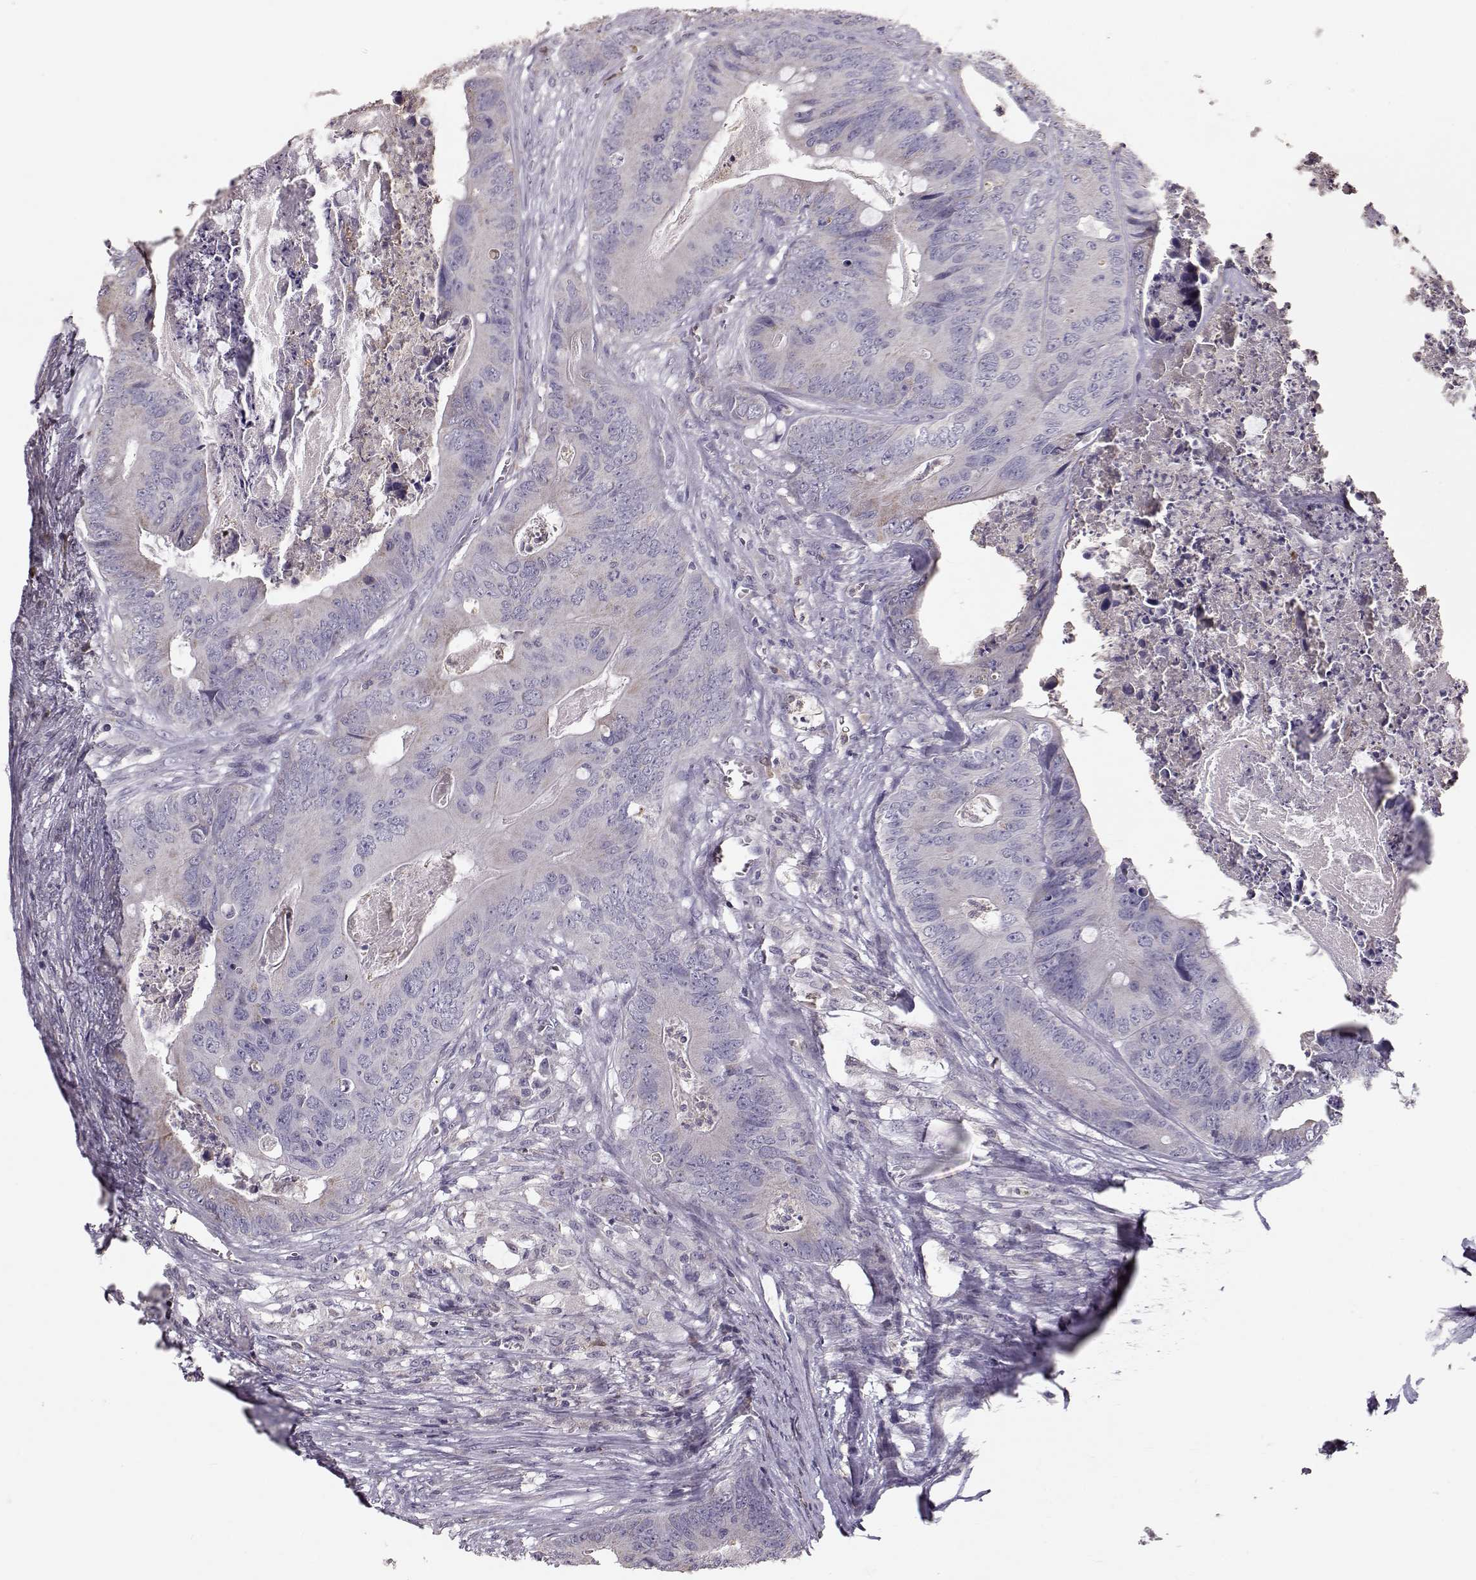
{"staining": {"intensity": "negative", "quantity": "none", "location": "none"}, "tissue": "colorectal cancer", "cell_type": "Tumor cells", "image_type": "cancer", "snomed": [{"axis": "morphology", "description": "Adenocarcinoma, NOS"}, {"axis": "topography", "description": "Colon"}], "caption": "DAB immunohistochemical staining of colorectal cancer (adenocarcinoma) reveals no significant expression in tumor cells.", "gene": "POU1F1", "patient": {"sex": "male", "age": 84}}